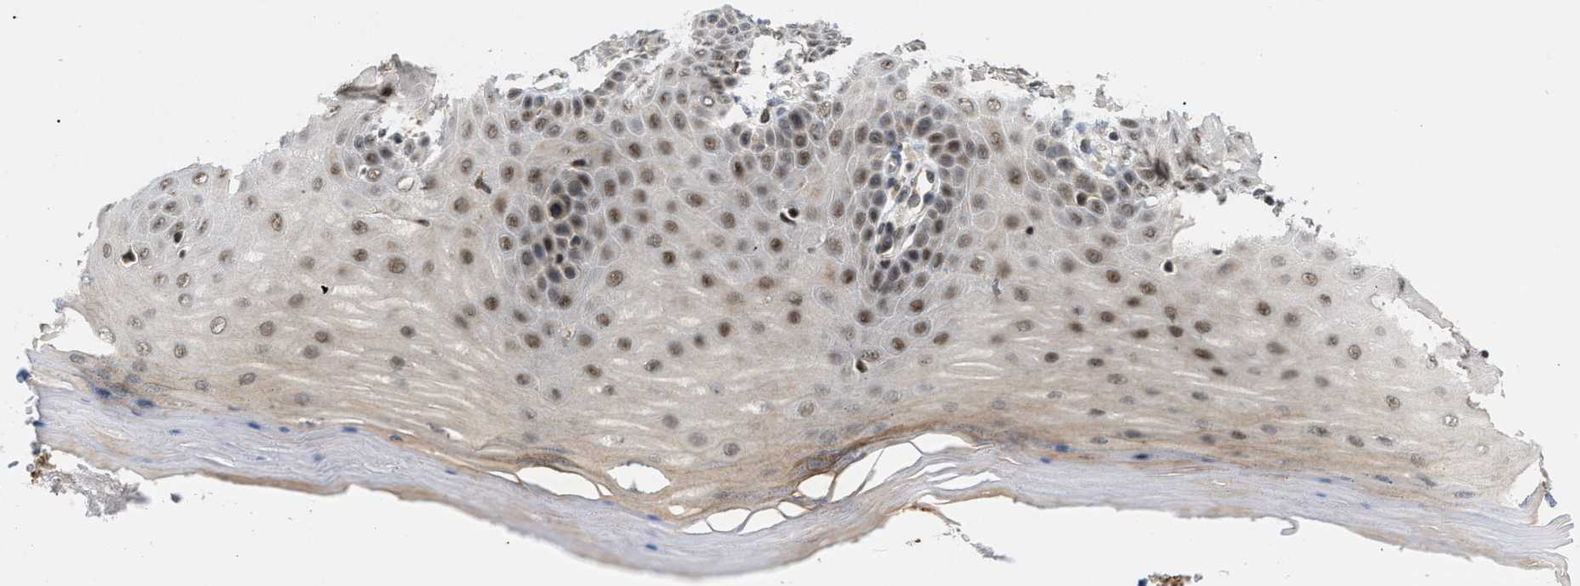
{"staining": {"intensity": "weak", "quantity": ">75%", "location": "cytoplasmic/membranous,nuclear"}, "tissue": "cervix", "cell_type": "Glandular cells", "image_type": "normal", "snomed": [{"axis": "morphology", "description": "Normal tissue, NOS"}, {"axis": "topography", "description": "Cervix"}], "caption": "This image reveals immunohistochemistry staining of benign human cervix, with low weak cytoplasmic/membranous,nuclear staining in approximately >75% of glandular cells.", "gene": "ZBTB11", "patient": {"sex": "female", "age": 55}}